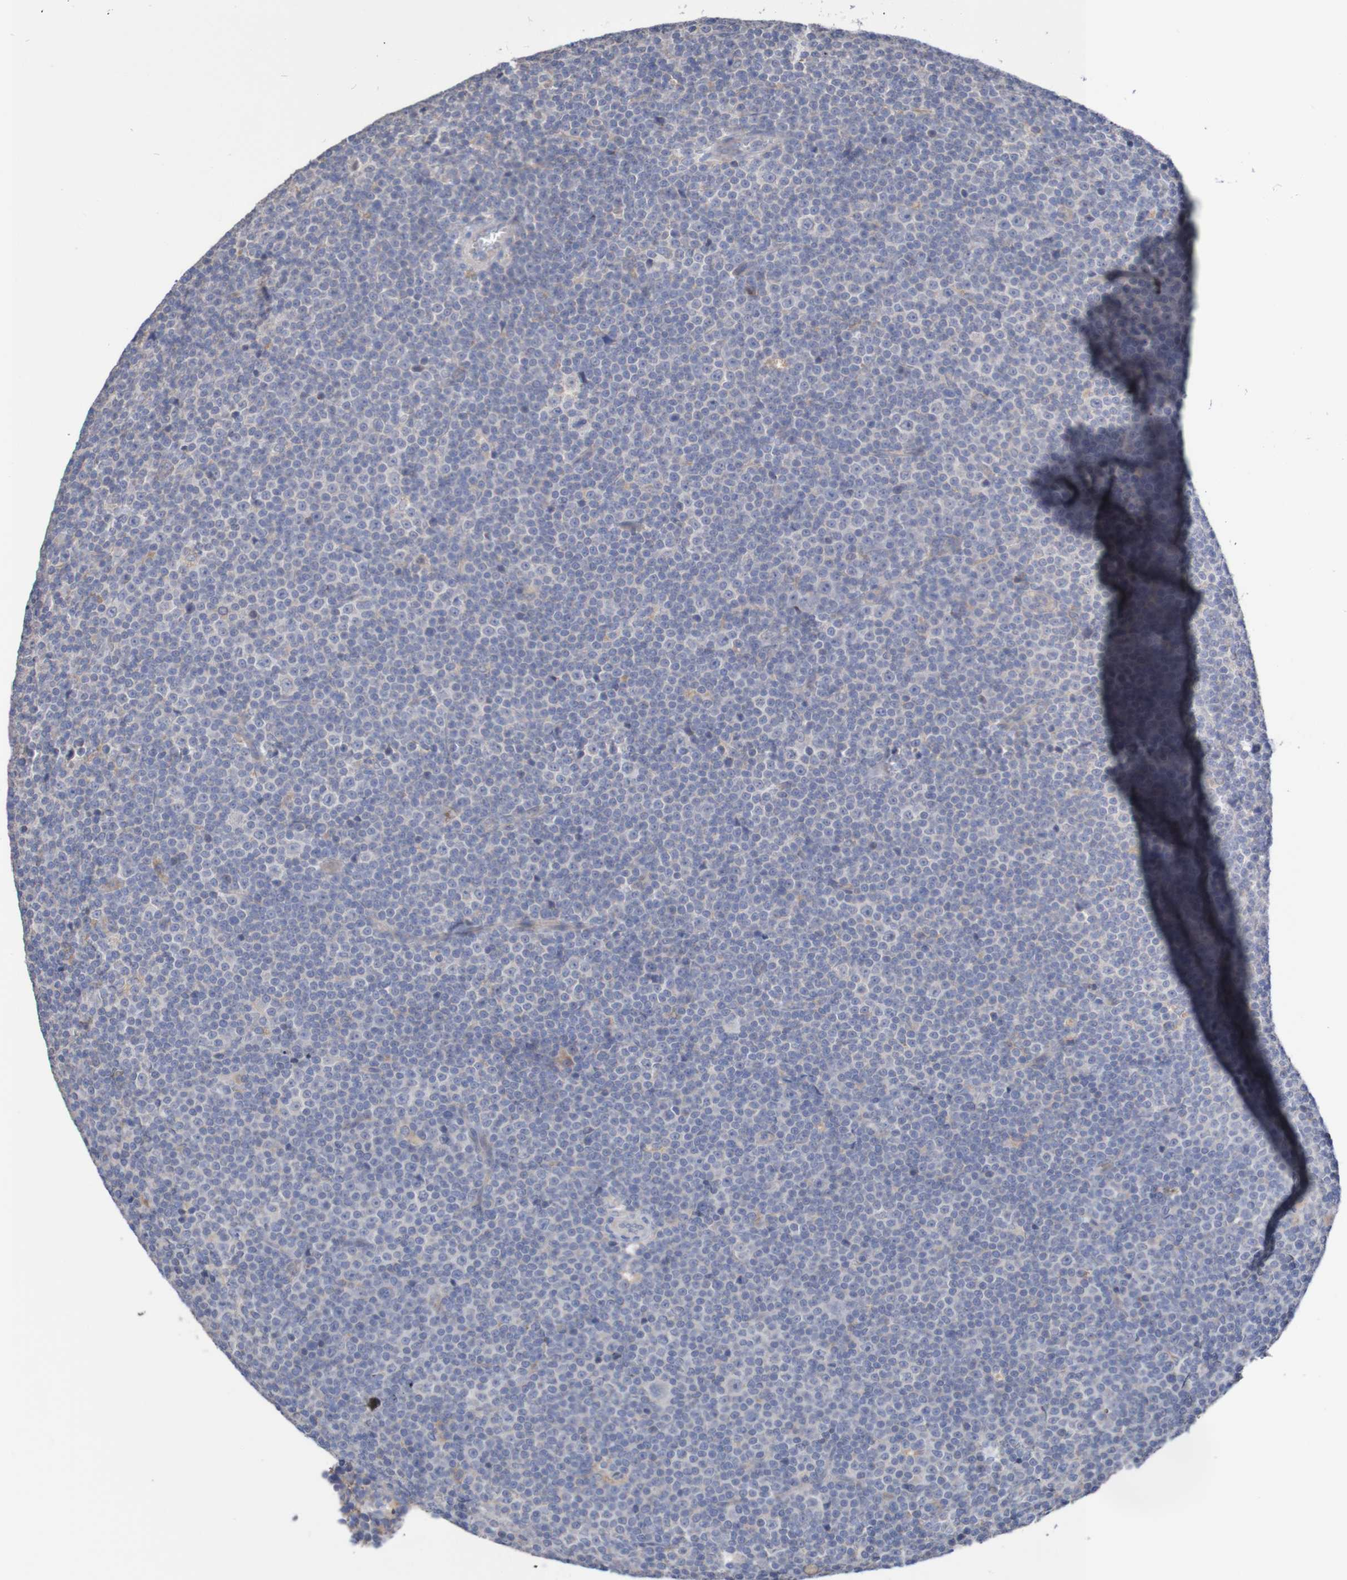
{"staining": {"intensity": "negative", "quantity": "none", "location": "none"}, "tissue": "lymphoma", "cell_type": "Tumor cells", "image_type": "cancer", "snomed": [{"axis": "morphology", "description": "Malignant lymphoma, non-Hodgkin's type, Low grade"}, {"axis": "topography", "description": "Lymph node"}], "caption": "High power microscopy image of an immunohistochemistry (IHC) image of low-grade malignant lymphoma, non-Hodgkin's type, revealing no significant positivity in tumor cells.", "gene": "PHYH", "patient": {"sex": "female", "age": 67}}